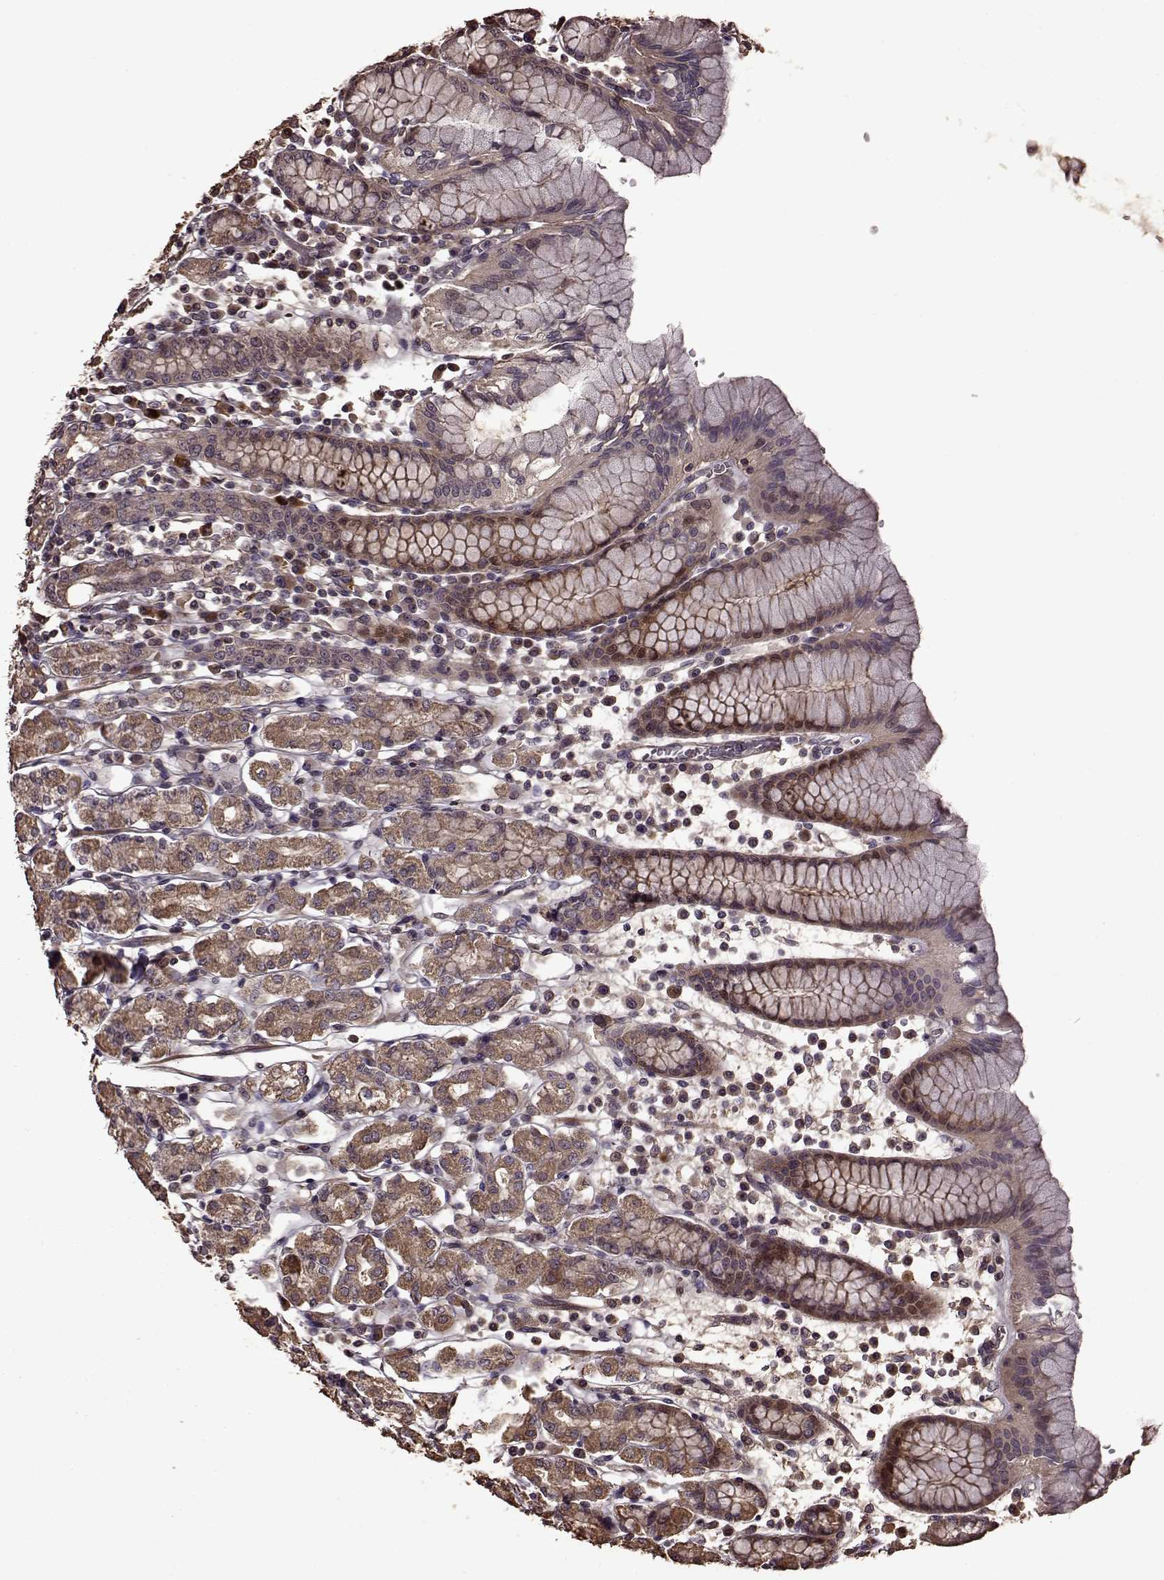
{"staining": {"intensity": "moderate", "quantity": ">75%", "location": "cytoplasmic/membranous"}, "tissue": "stomach", "cell_type": "Glandular cells", "image_type": "normal", "snomed": [{"axis": "morphology", "description": "Normal tissue, NOS"}, {"axis": "topography", "description": "Stomach, upper"}, {"axis": "topography", "description": "Stomach"}], "caption": "Protein expression analysis of unremarkable stomach shows moderate cytoplasmic/membranous positivity in approximately >75% of glandular cells. Ihc stains the protein in brown and the nuclei are stained blue.", "gene": "FBXW11", "patient": {"sex": "male", "age": 62}}